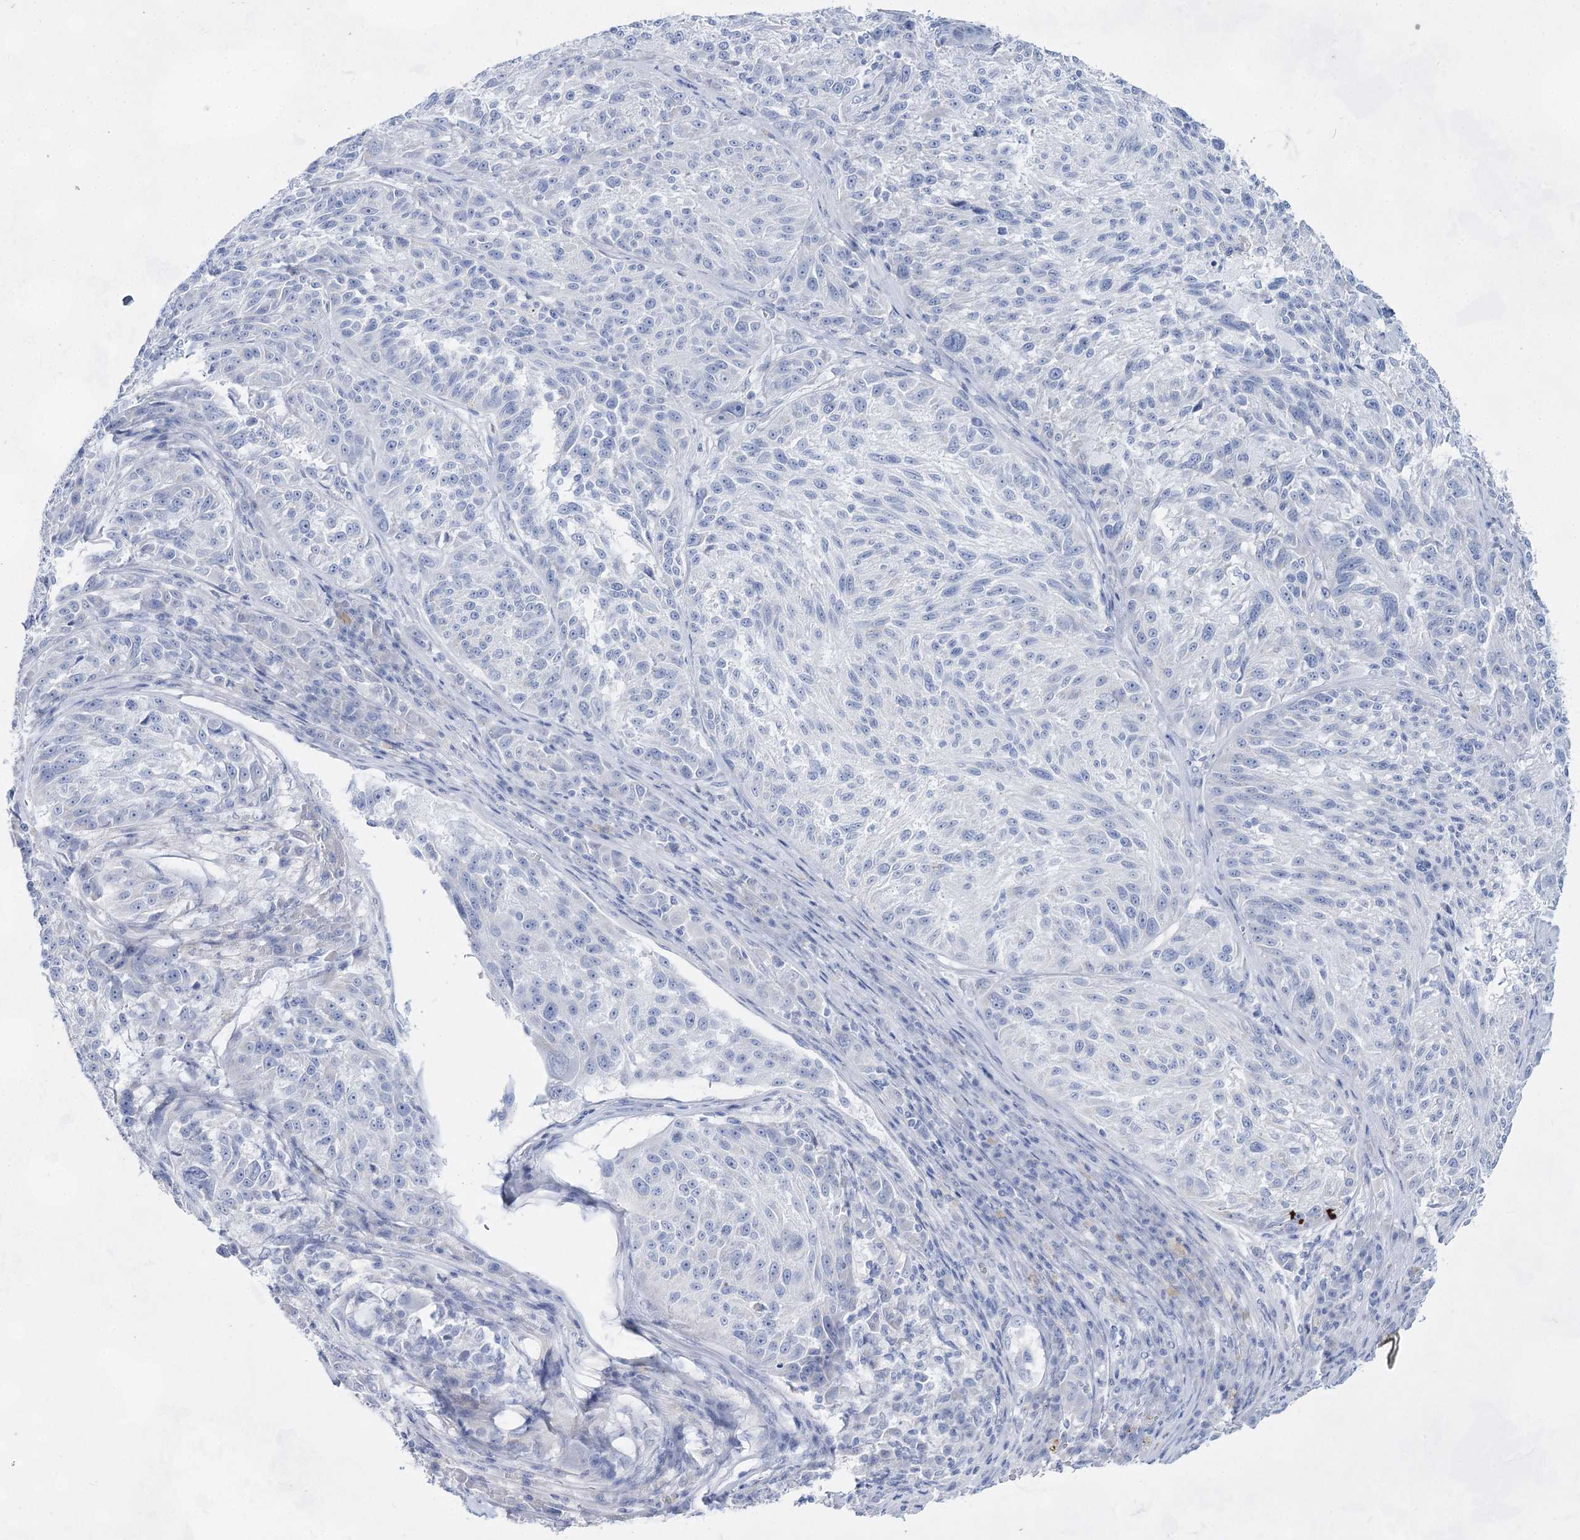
{"staining": {"intensity": "negative", "quantity": "none", "location": "none"}, "tissue": "melanoma", "cell_type": "Tumor cells", "image_type": "cancer", "snomed": [{"axis": "morphology", "description": "Malignant melanoma, NOS"}, {"axis": "topography", "description": "Skin"}], "caption": "A histopathology image of melanoma stained for a protein shows no brown staining in tumor cells.", "gene": "ACRV1", "patient": {"sex": "male", "age": 53}}